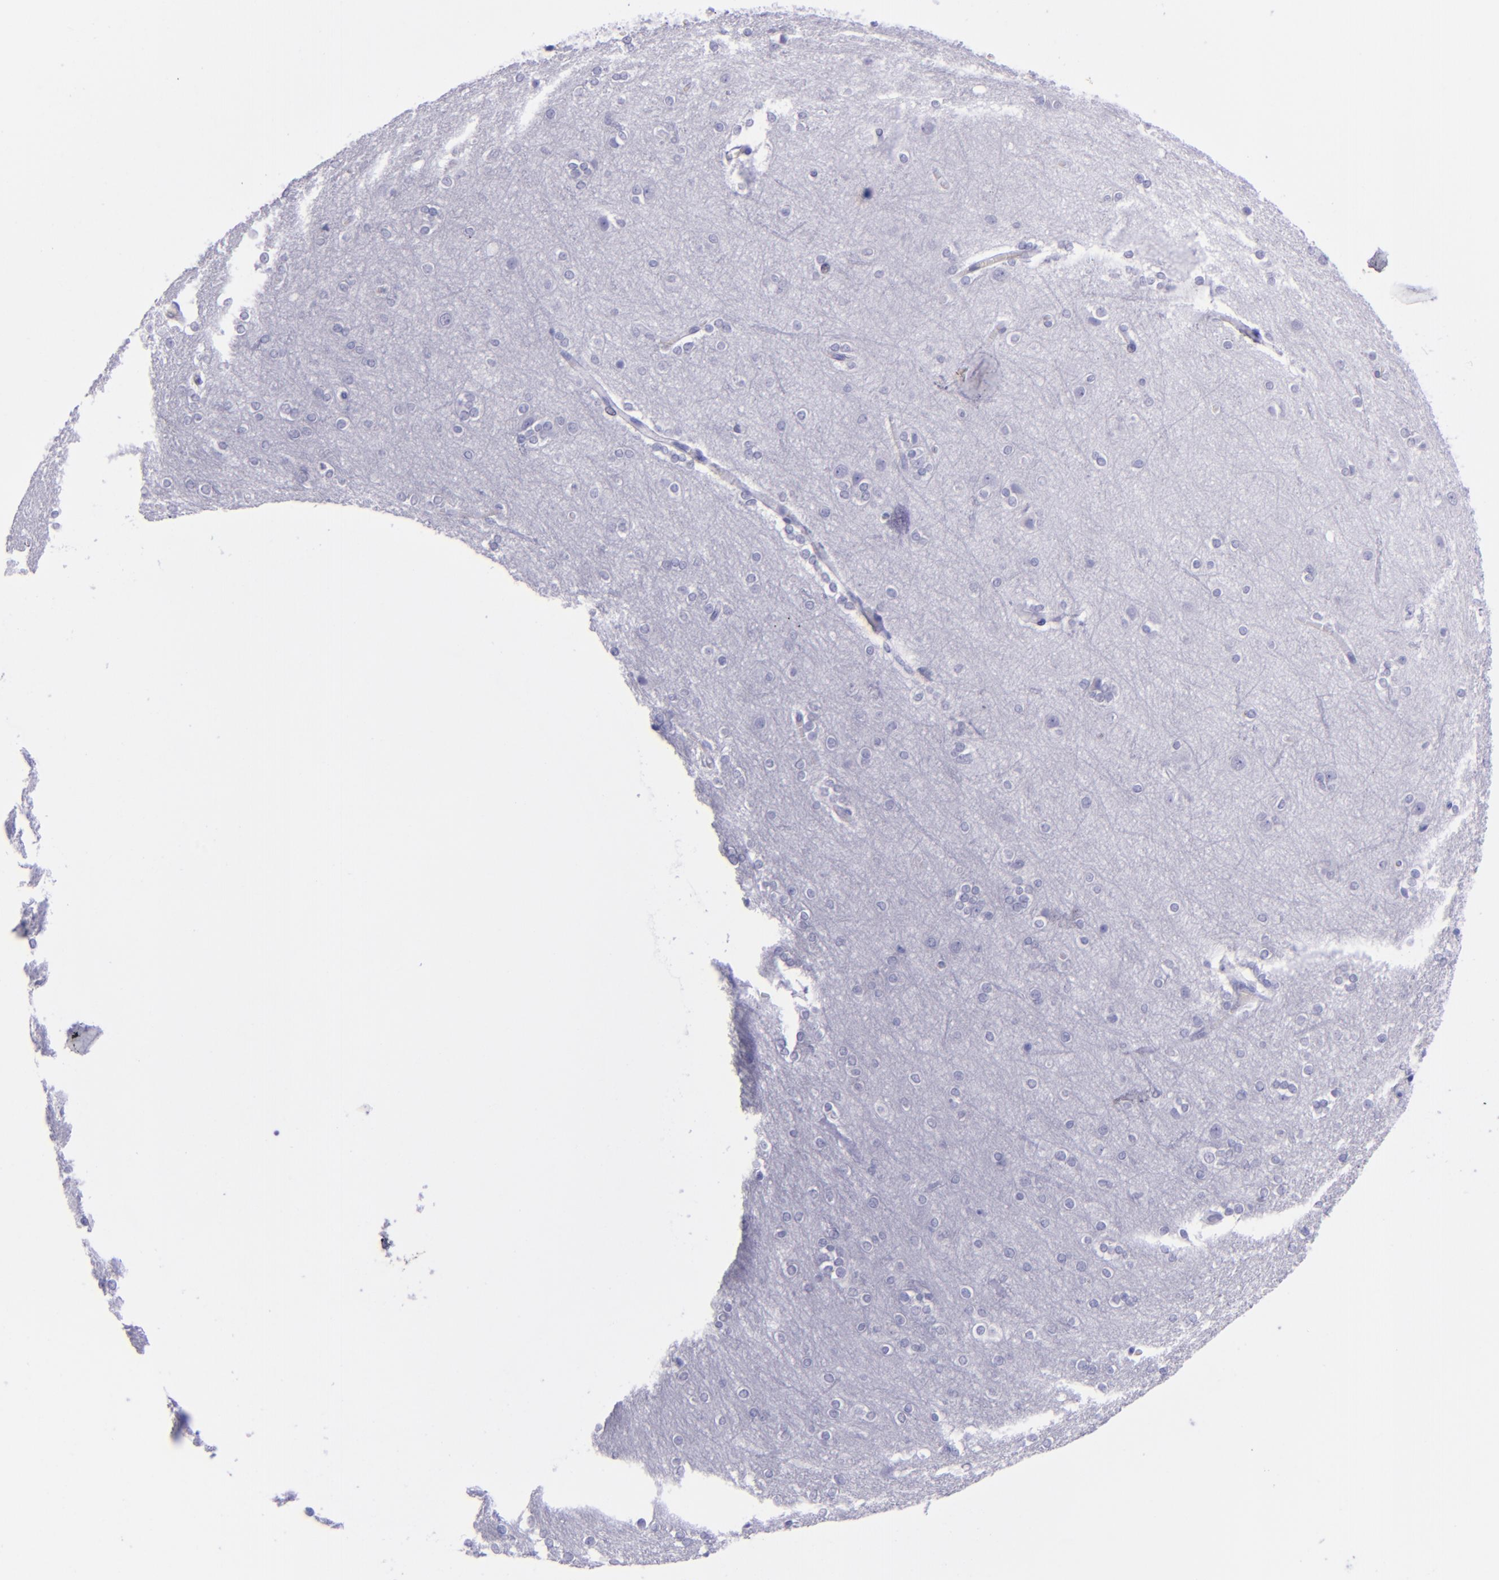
{"staining": {"intensity": "negative", "quantity": "none", "location": "none"}, "tissue": "cerebral cortex", "cell_type": "Endothelial cells", "image_type": "normal", "snomed": [{"axis": "morphology", "description": "Normal tissue, NOS"}, {"axis": "topography", "description": "Cerebral cortex"}], "caption": "A high-resolution image shows IHC staining of unremarkable cerebral cortex, which displays no significant expression in endothelial cells. (Stains: DAB immunohistochemistry (IHC) with hematoxylin counter stain, Microscopy: brightfield microscopy at high magnification).", "gene": "TOP2A", "patient": {"sex": "female", "age": 54}}